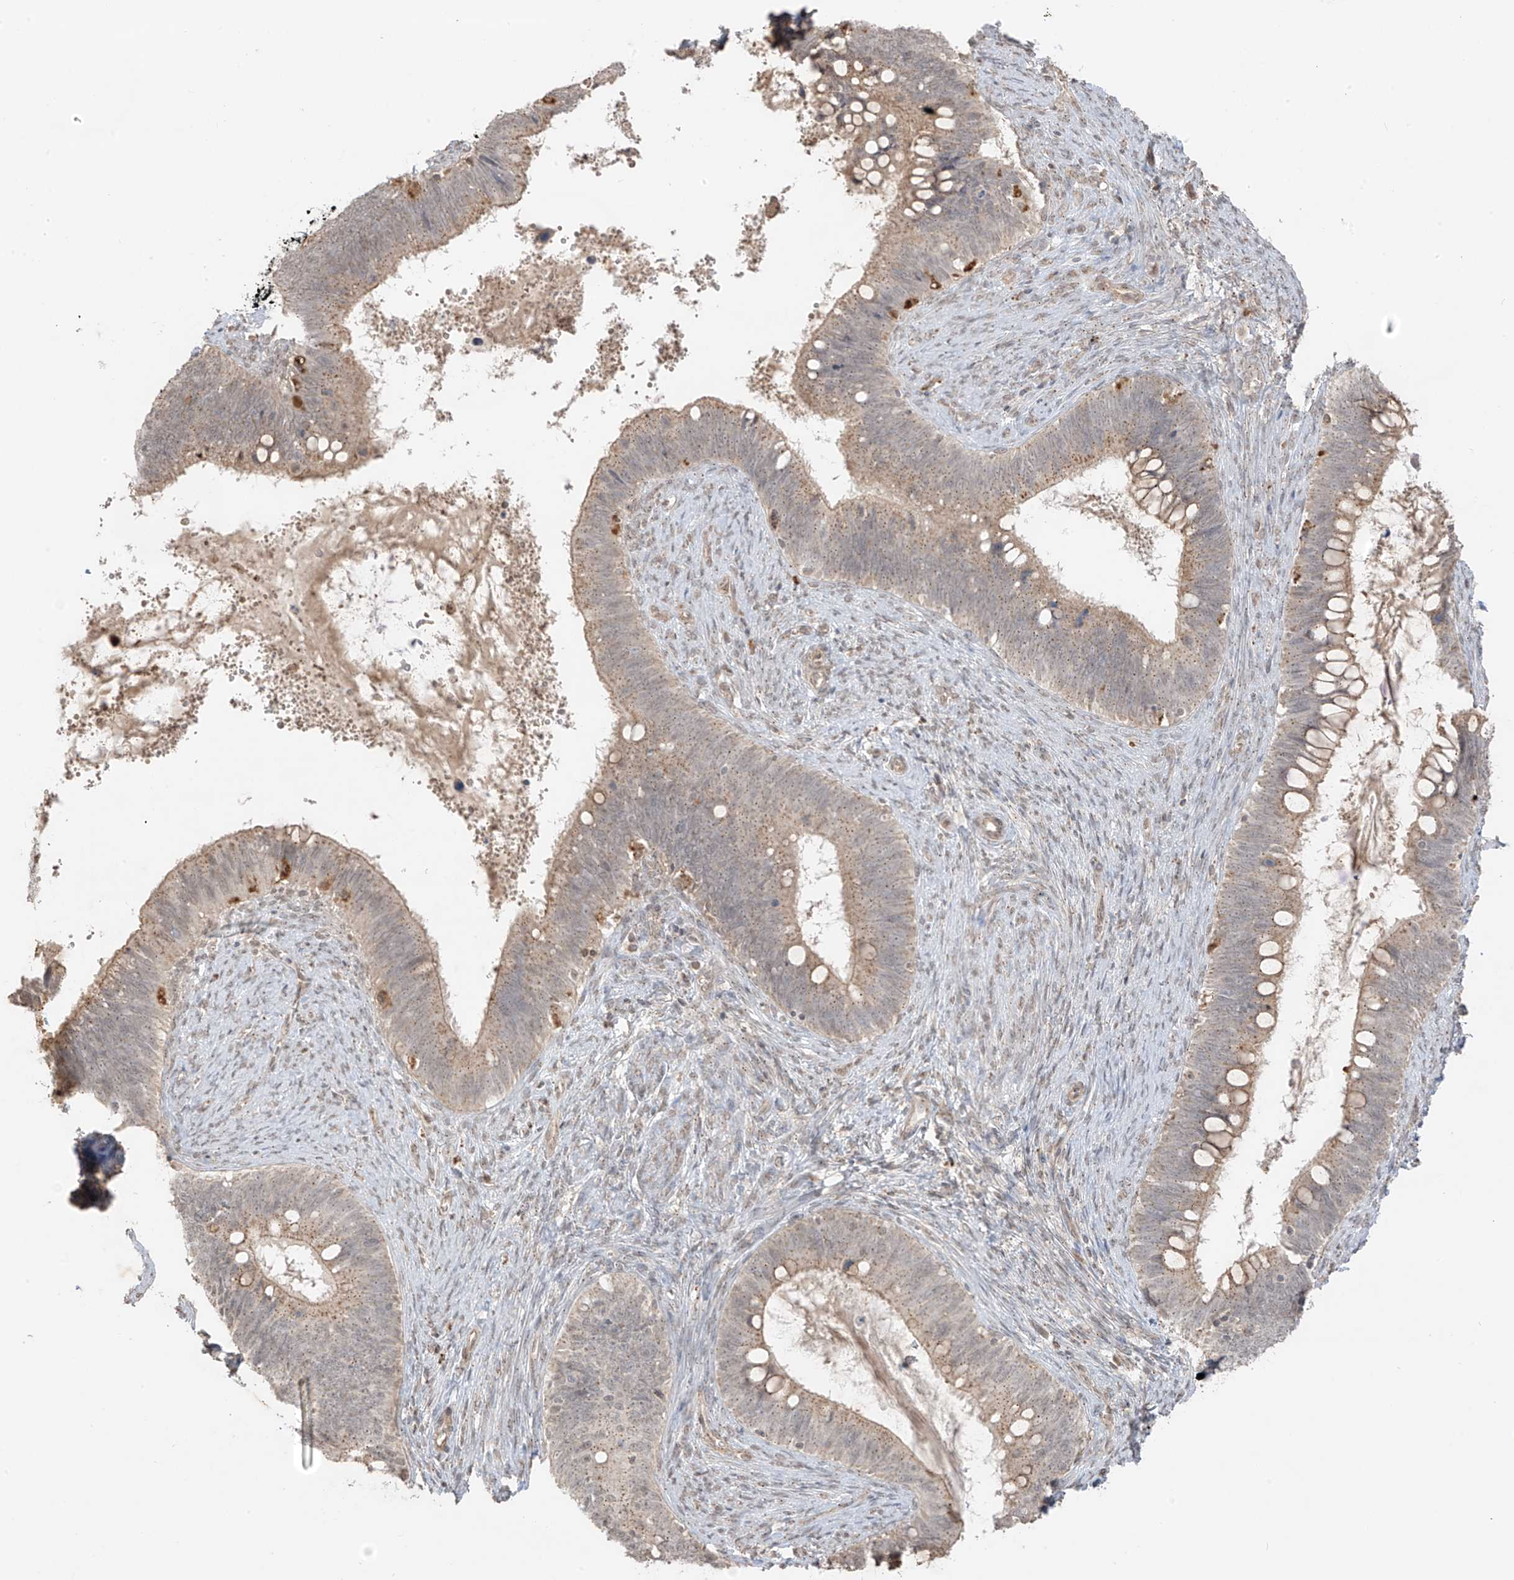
{"staining": {"intensity": "weak", "quantity": ">75%", "location": "cytoplasmic/membranous"}, "tissue": "cervical cancer", "cell_type": "Tumor cells", "image_type": "cancer", "snomed": [{"axis": "morphology", "description": "Adenocarcinoma, NOS"}, {"axis": "topography", "description": "Cervix"}], "caption": "Cervical adenocarcinoma was stained to show a protein in brown. There is low levels of weak cytoplasmic/membranous staining in approximately >75% of tumor cells. (DAB (3,3'-diaminobenzidine) IHC with brightfield microscopy, high magnification).", "gene": "N4BP3", "patient": {"sex": "female", "age": 42}}